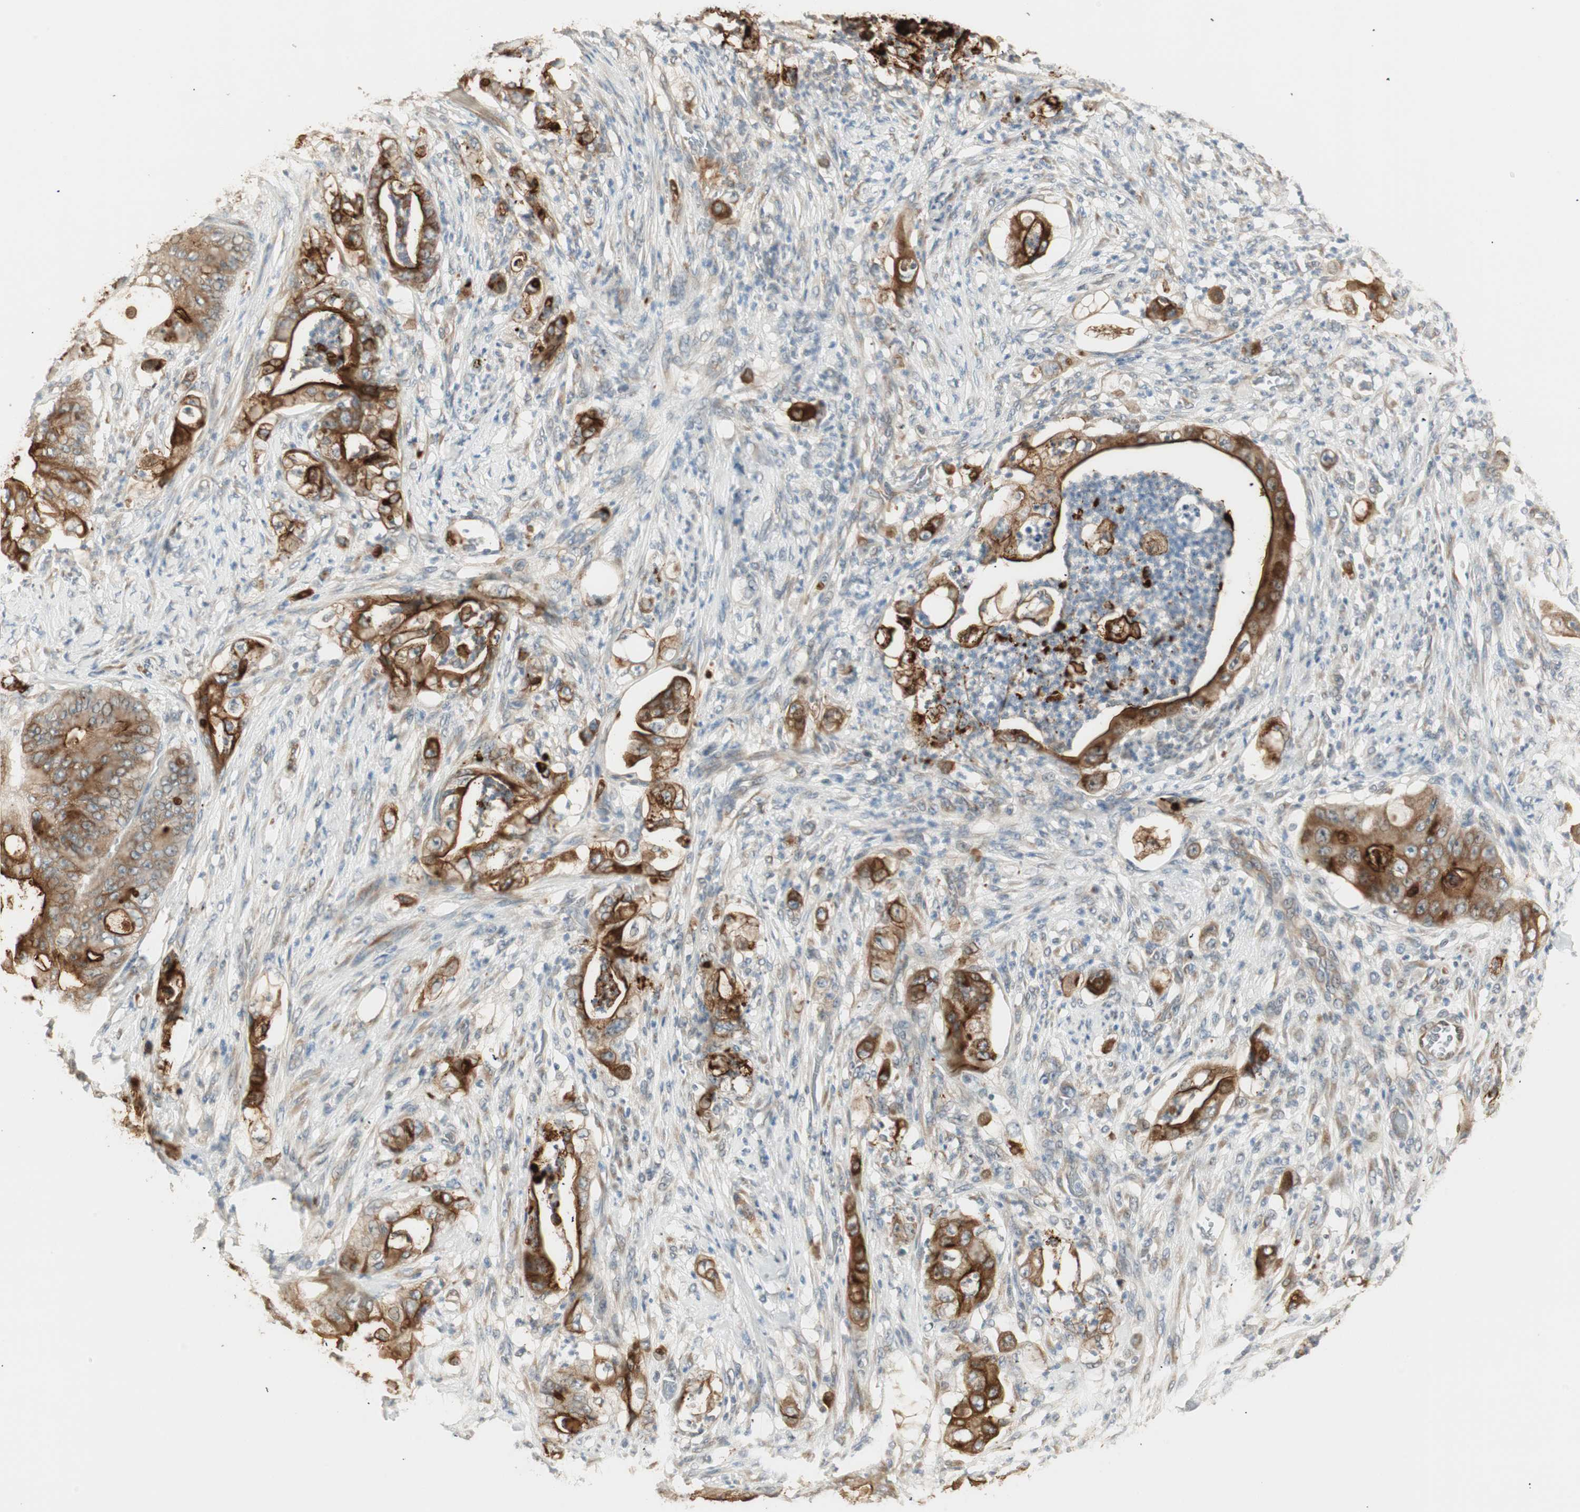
{"staining": {"intensity": "strong", "quantity": ">75%", "location": "cytoplasmic/membranous"}, "tissue": "stomach cancer", "cell_type": "Tumor cells", "image_type": "cancer", "snomed": [{"axis": "morphology", "description": "Adenocarcinoma, NOS"}, {"axis": "topography", "description": "Stomach"}], "caption": "An image showing strong cytoplasmic/membranous positivity in approximately >75% of tumor cells in stomach cancer (adenocarcinoma), as visualized by brown immunohistochemical staining.", "gene": "TASOR", "patient": {"sex": "female", "age": 73}}